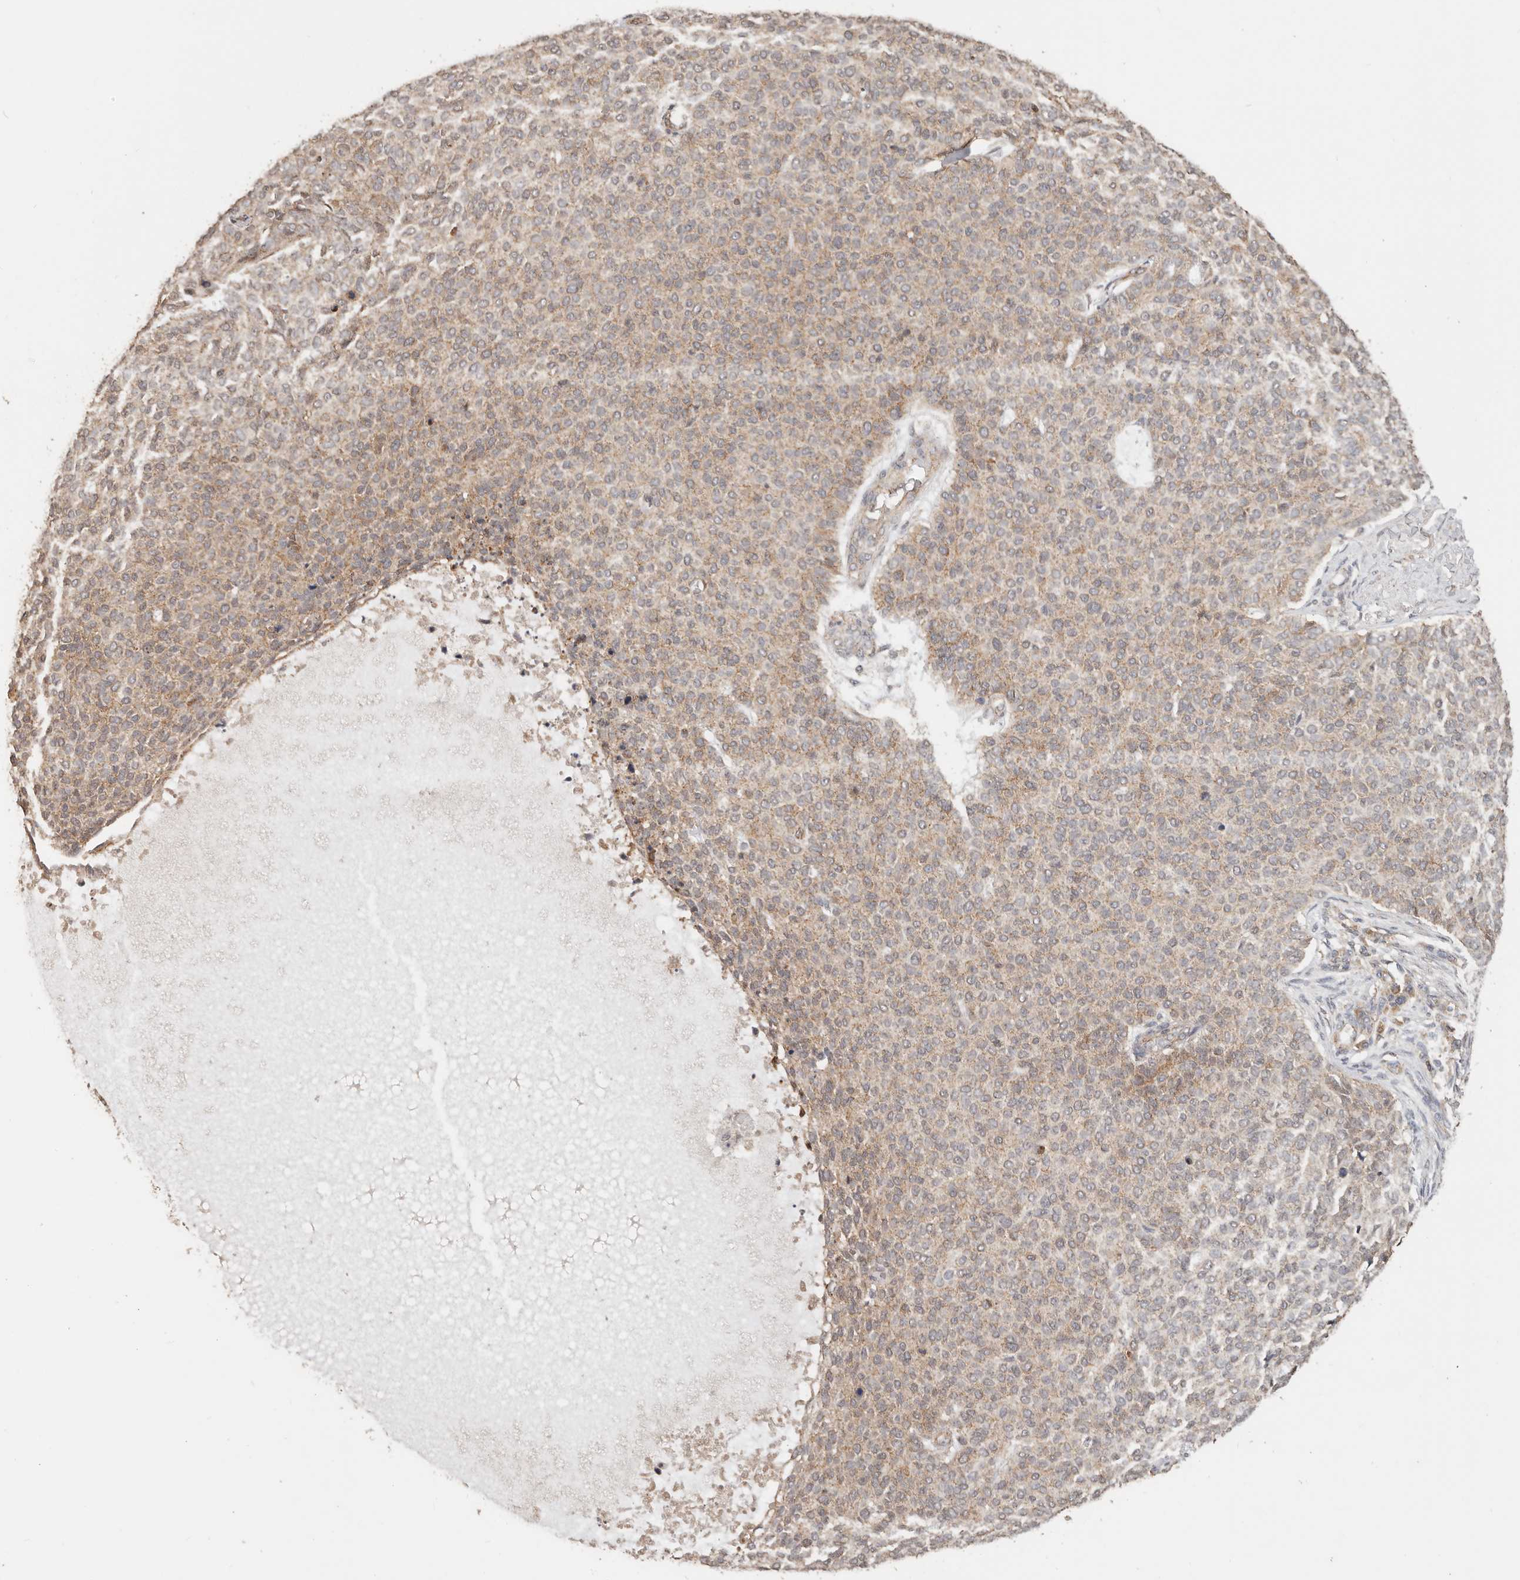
{"staining": {"intensity": "weak", "quantity": ">75%", "location": "cytoplasmic/membranous"}, "tissue": "skin cancer", "cell_type": "Tumor cells", "image_type": "cancer", "snomed": [{"axis": "morphology", "description": "Normal tissue, NOS"}, {"axis": "morphology", "description": "Basal cell carcinoma"}, {"axis": "topography", "description": "Skin"}], "caption": "About >75% of tumor cells in human skin basal cell carcinoma reveal weak cytoplasmic/membranous protein staining as visualized by brown immunohistochemical staining.", "gene": "AFDN", "patient": {"sex": "male", "age": 50}}